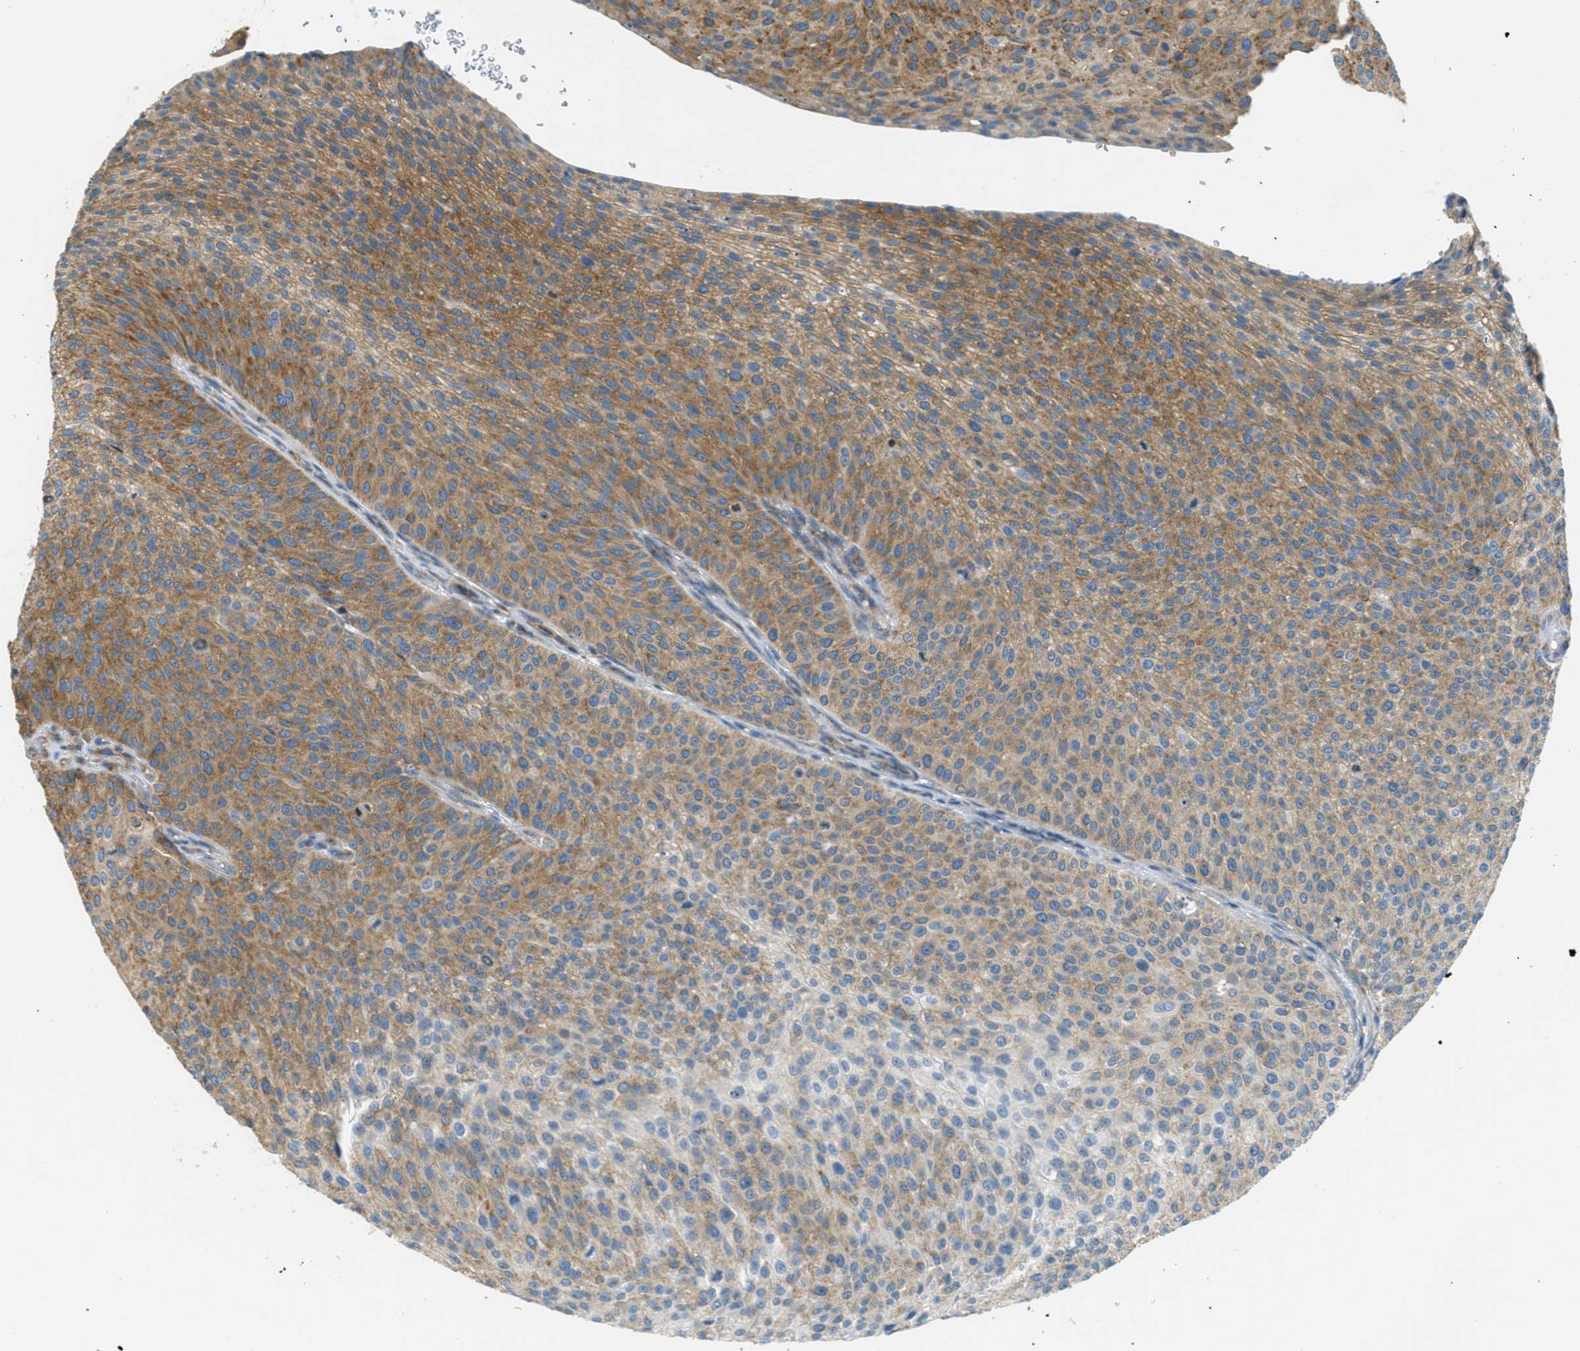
{"staining": {"intensity": "moderate", "quantity": ">75%", "location": "cytoplasmic/membranous"}, "tissue": "urothelial cancer", "cell_type": "Tumor cells", "image_type": "cancer", "snomed": [{"axis": "morphology", "description": "Urothelial carcinoma, Low grade"}, {"axis": "topography", "description": "Smooth muscle"}, {"axis": "topography", "description": "Urinary bladder"}], "caption": "A brown stain labels moderate cytoplasmic/membranous staining of a protein in urothelial cancer tumor cells.", "gene": "ABCF1", "patient": {"sex": "male", "age": 60}}